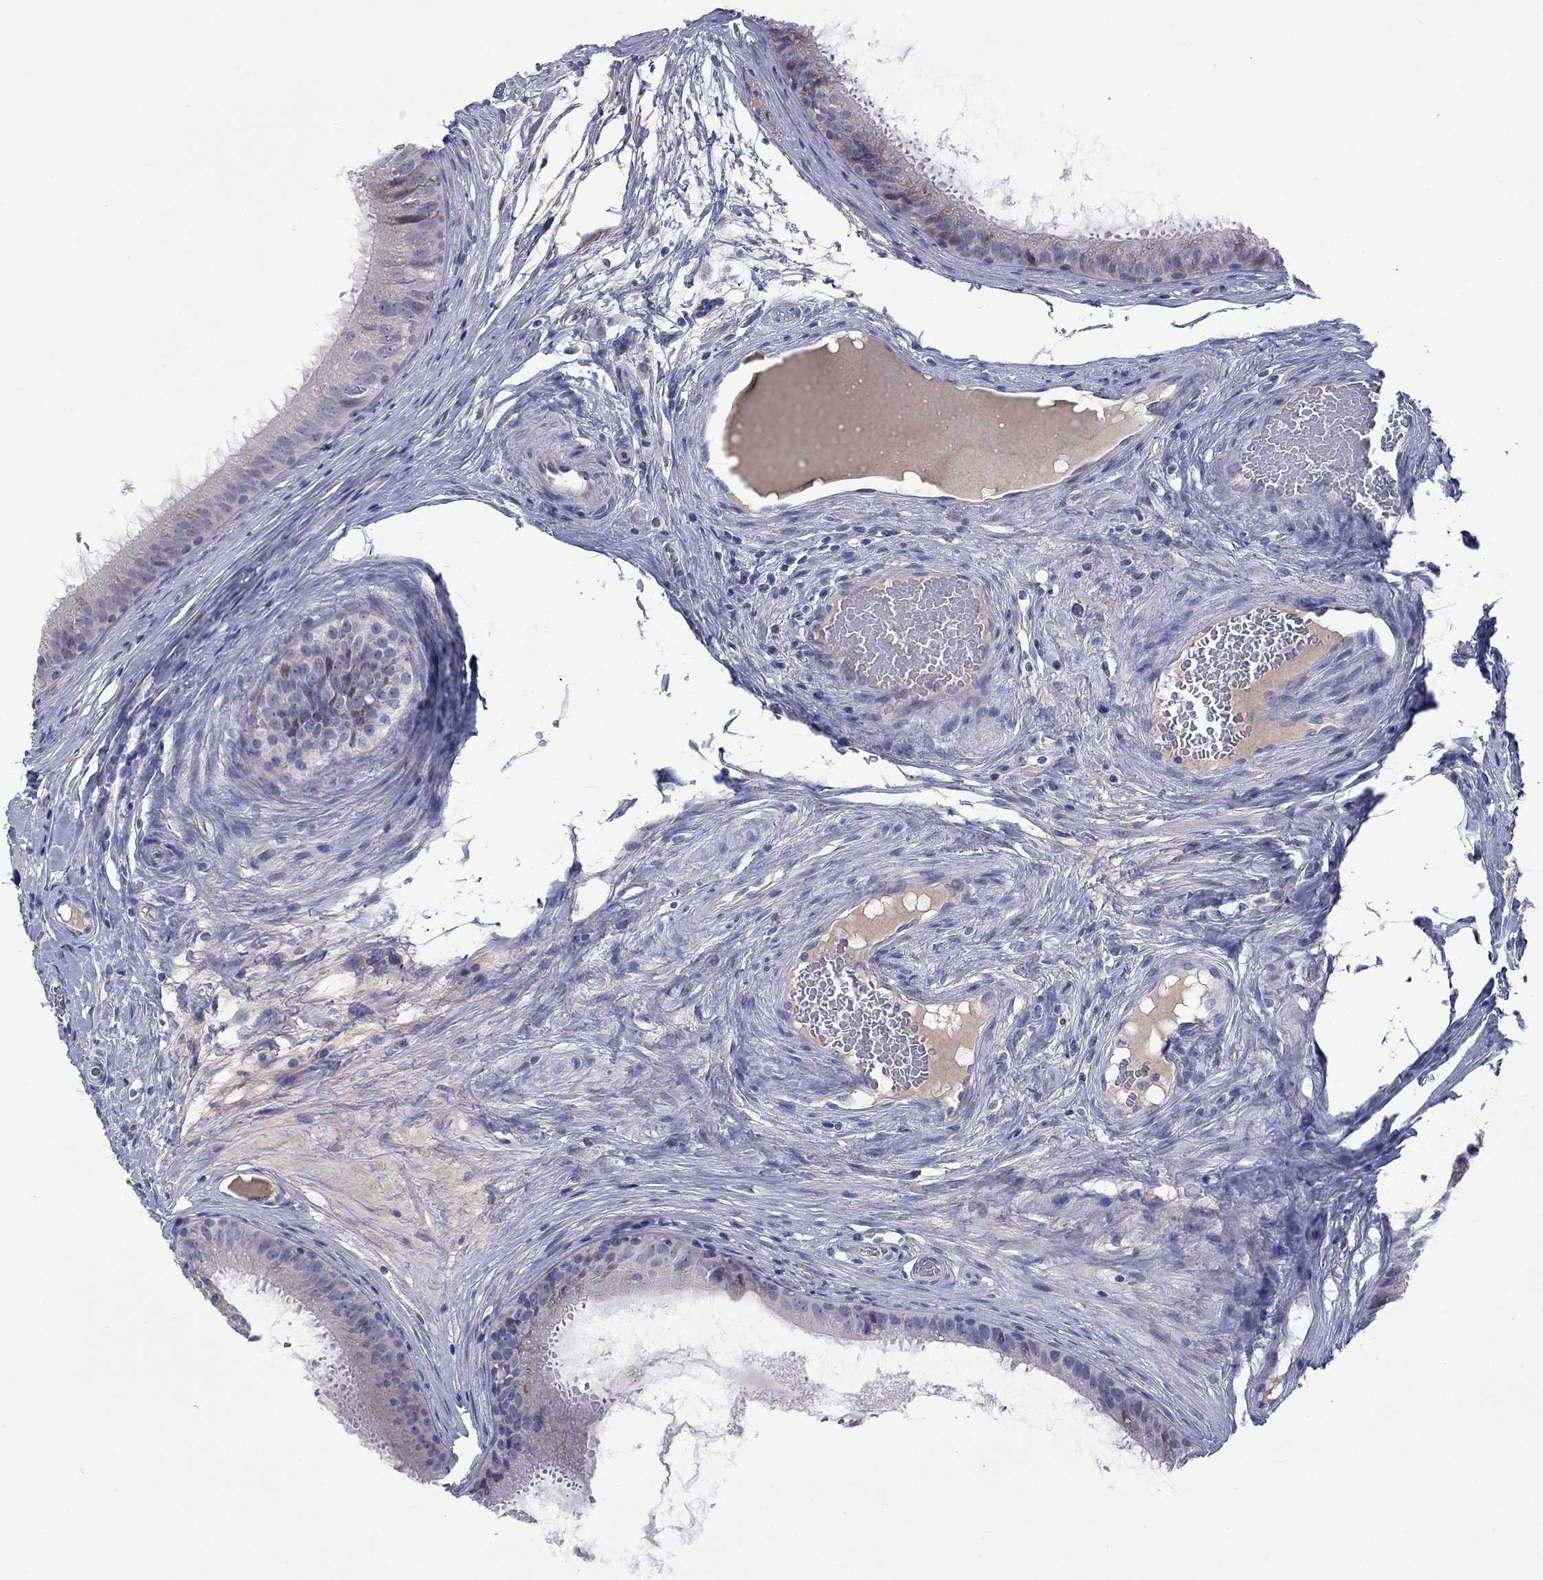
{"staining": {"intensity": "negative", "quantity": "none", "location": "none"}, "tissue": "epididymis", "cell_type": "Glandular cells", "image_type": "normal", "snomed": [{"axis": "morphology", "description": "Normal tissue, NOS"}, {"axis": "topography", "description": "Epididymis"}], "caption": "There is no significant positivity in glandular cells of epididymis. (Stains: DAB IHC with hematoxylin counter stain, Microscopy: brightfield microscopy at high magnification).", "gene": "UNC119B", "patient": {"sex": "male", "age": 59}}